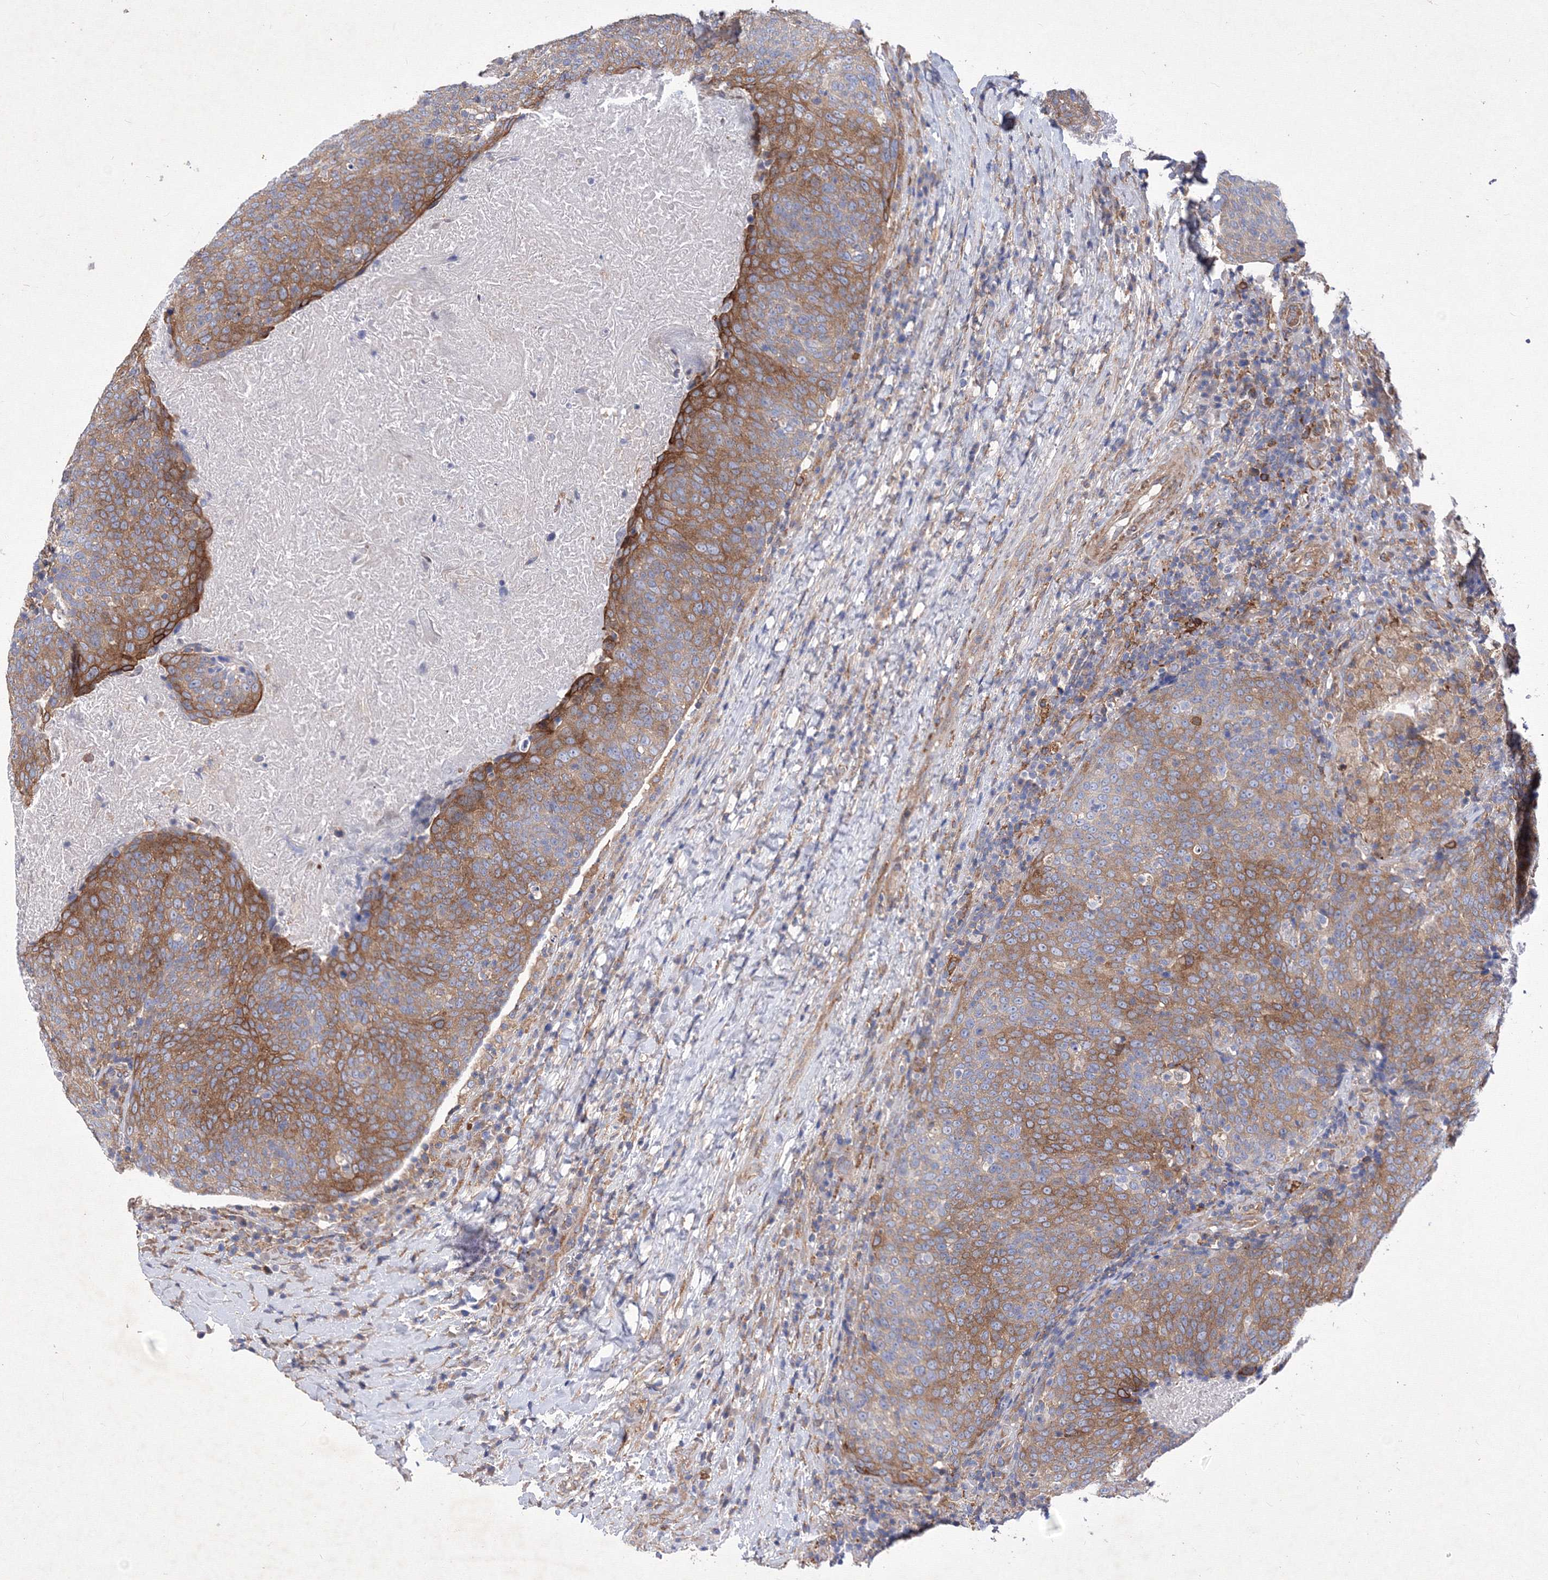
{"staining": {"intensity": "moderate", "quantity": ">75%", "location": "cytoplasmic/membranous"}, "tissue": "head and neck cancer", "cell_type": "Tumor cells", "image_type": "cancer", "snomed": [{"axis": "morphology", "description": "Squamous cell carcinoma, NOS"}, {"axis": "morphology", "description": "Squamous cell carcinoma, metastatic, NOS"}, {"axis": "topography", "description": "Lymph node"}, {"axis": "topography", "description": "Head-Neck"}], "caption": "Tumor cells display medium levels of moderate cytoplasmic/membranous staining in about >75% of cells in human metastatic squamous cell carcinoma (head and neck).", "gene": "SNX18", "patient": {"sex": "male", "age": 62}}